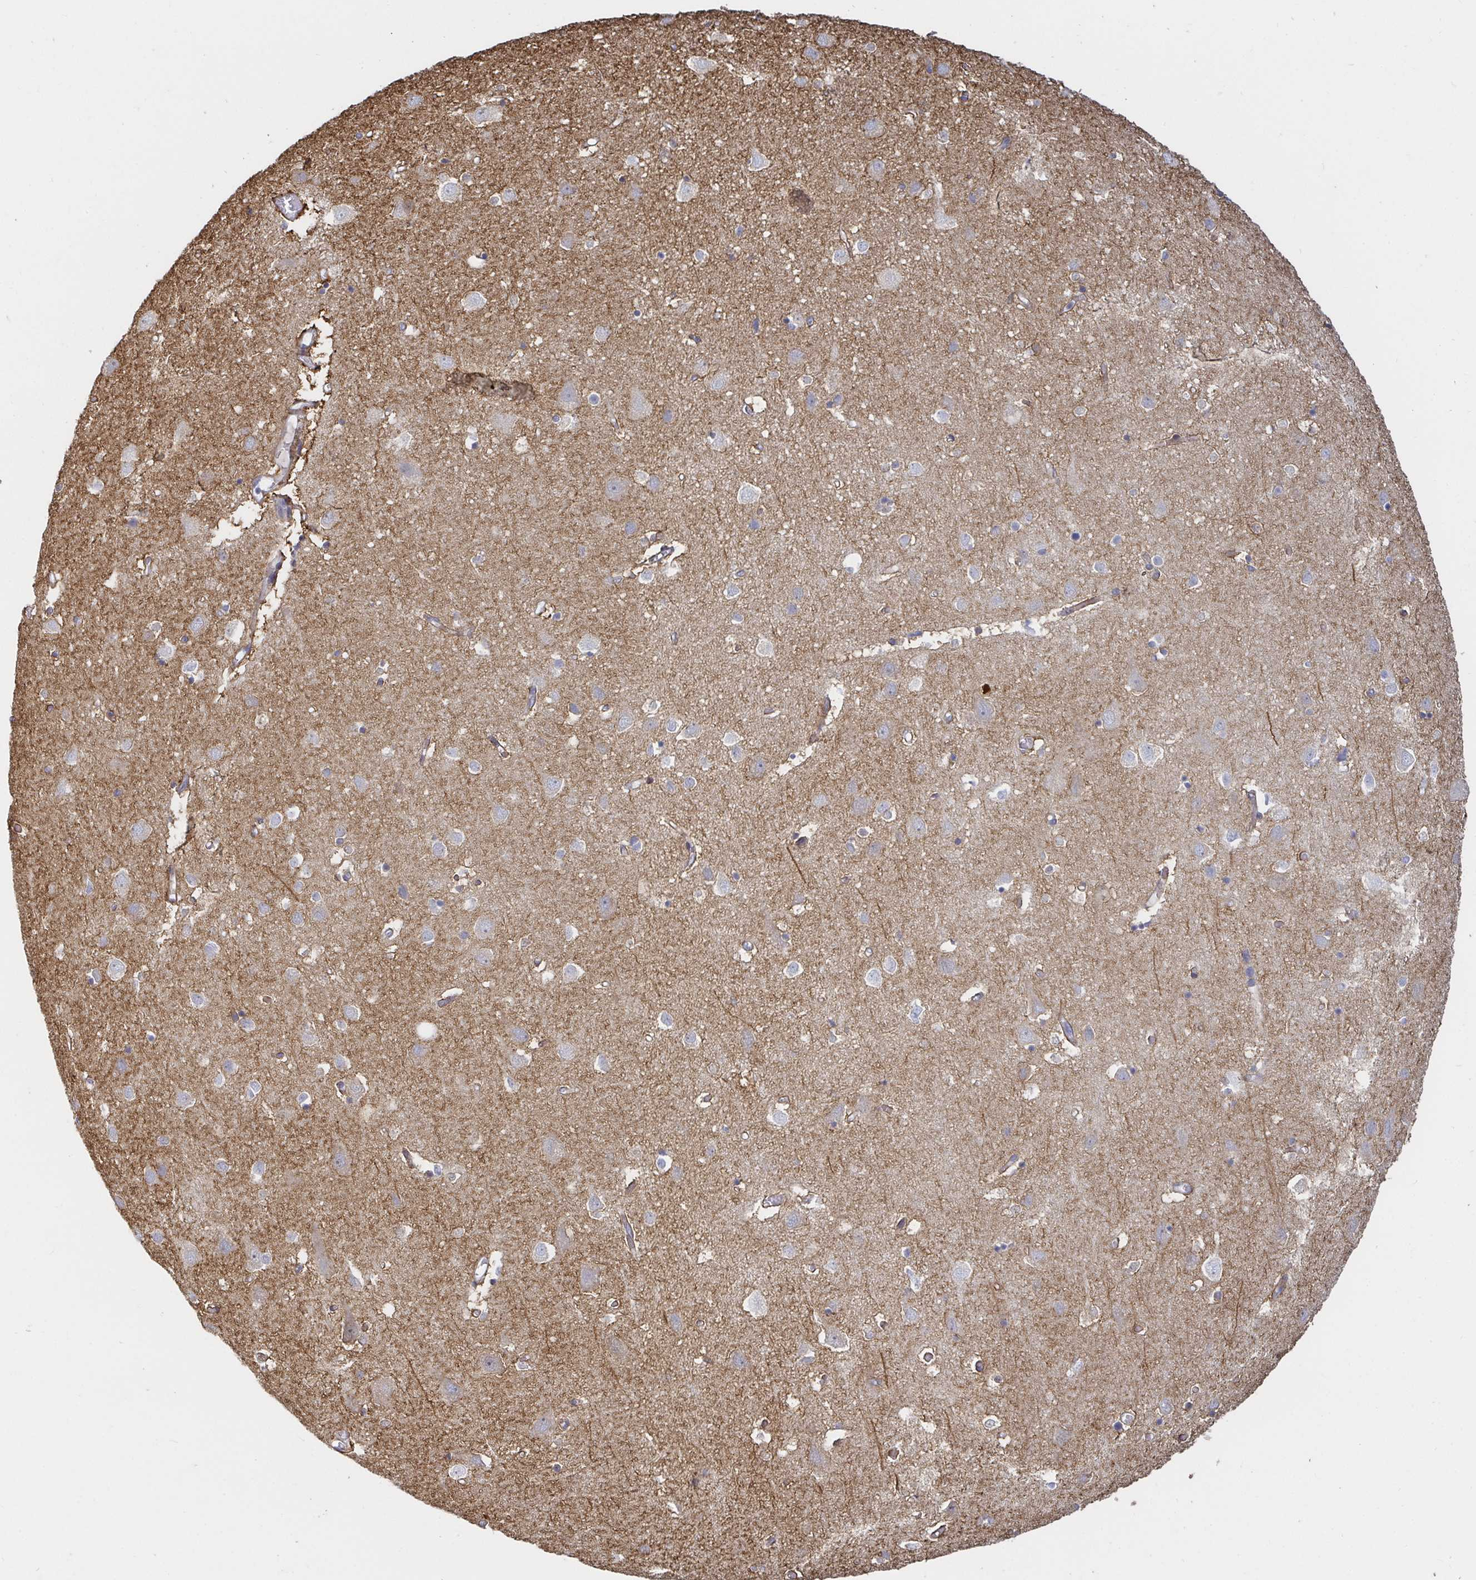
{"staining": {"intensity": "weak", "quantity": "<25%", "location": "cytoplasmic/membranous"}, "tissue": "cerebral cortex", "cell_type": "Endothelial cells", "image_type": "normal", "snomed": [{"axis": "morphology", "description": "Normal tissue, NOS"}, {"axis": "topography", "description": "Cerebral cortex"}], "caption": "The histopathology image exhibits no significant positivity in endothelial cells of cerebral cortex. (DAB immunohistochemistry visualized using brightfield microscopy, high magnification).", "gene": "SSH2", "patient": {"sex": "male", "age": 70}}